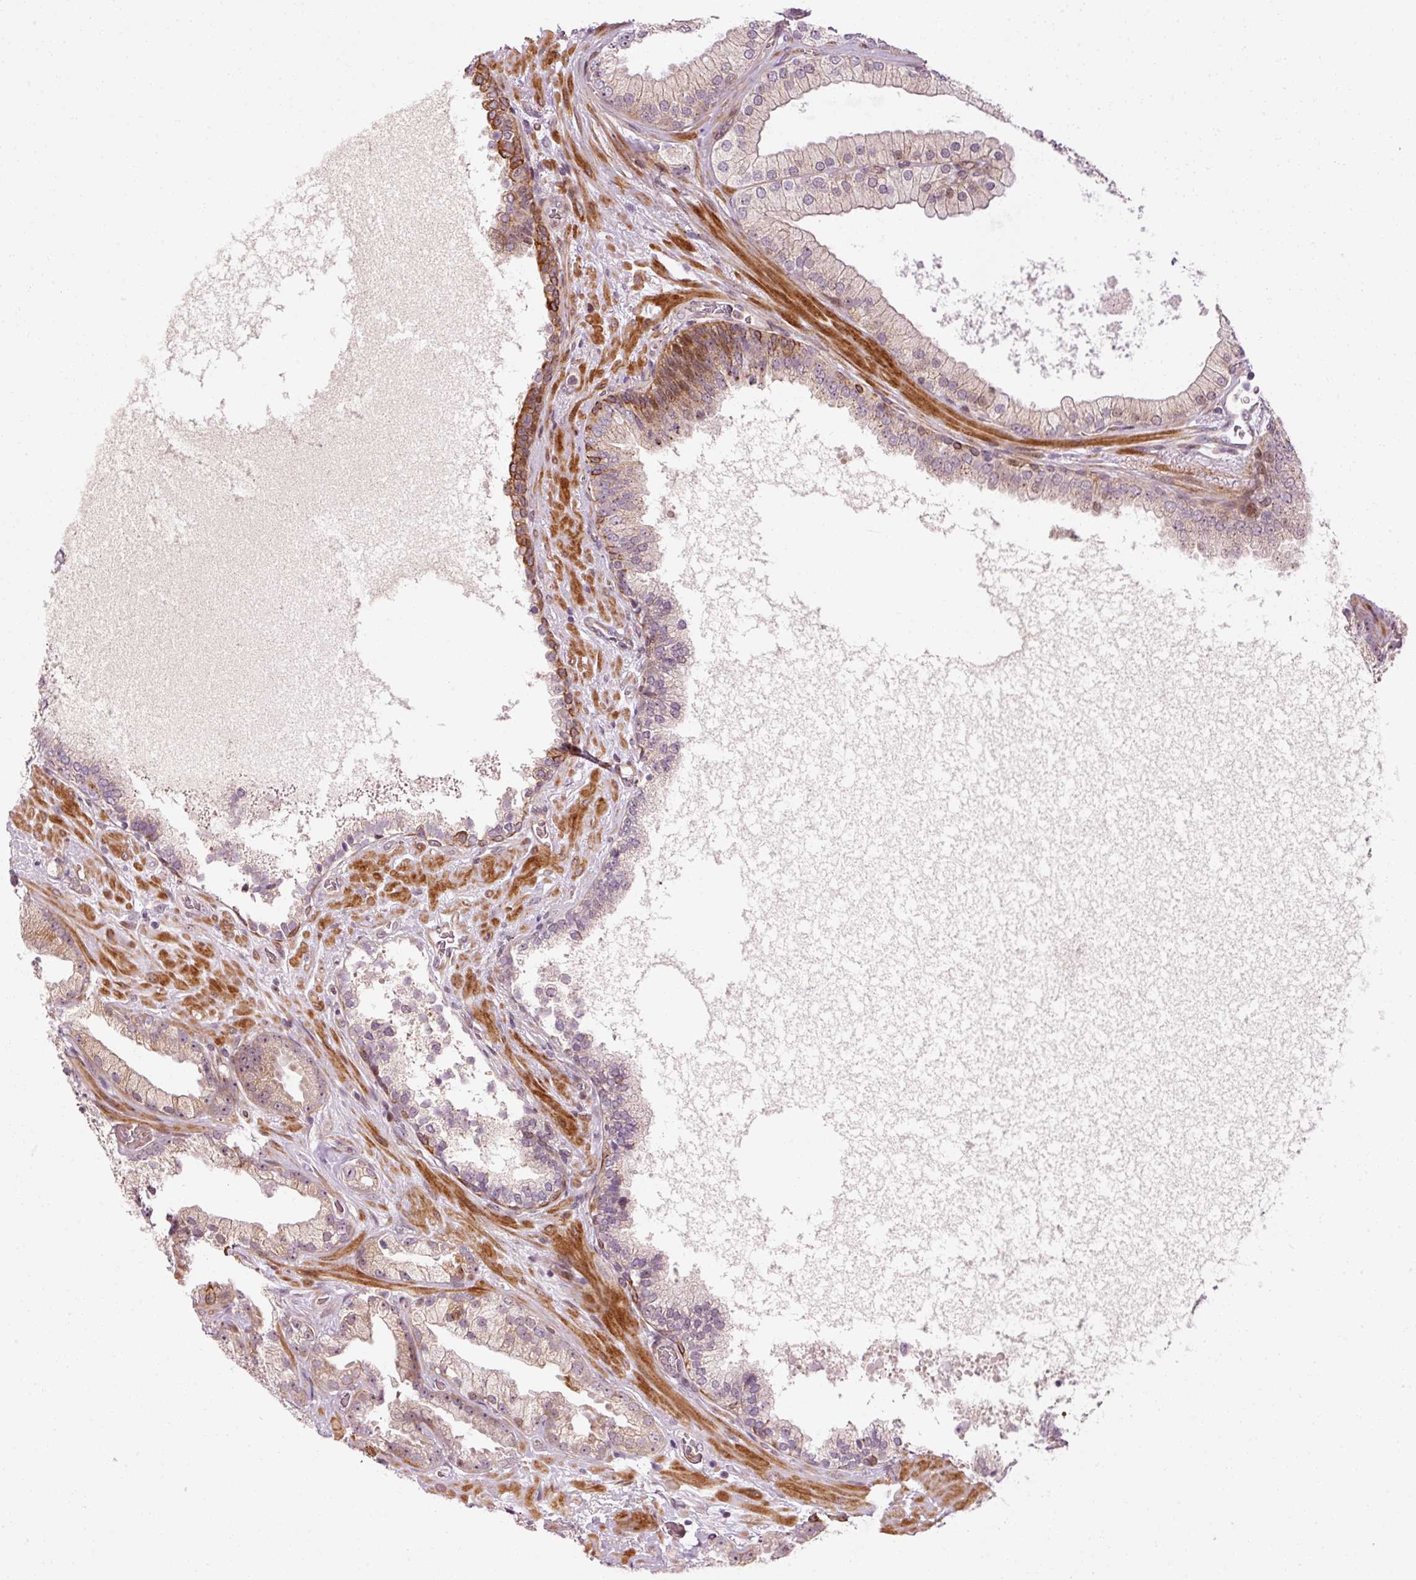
{"staining": {"intensity": "weak", "quantity": "25%-75%", "location": "cytoplasmic/membranous"}, "tissue": "prostate cancer", "cell_type": "Tumor cells", "image_type": "cancer", "snomed": [{"axis": "morphology", "description": "Adenocarcinoma, High grade"}, {"axis": "topography", "description": "Prostate"}], "caption": "Protein expression analysis of human prostate adenocarcinoma (high-grade) reveals weak cytoplasmic/membranous positivity in approximately 25%-75% of tumor cells.", "gene": "ANKRD20A1", "patient": {"sex": "male", "age": 68}}